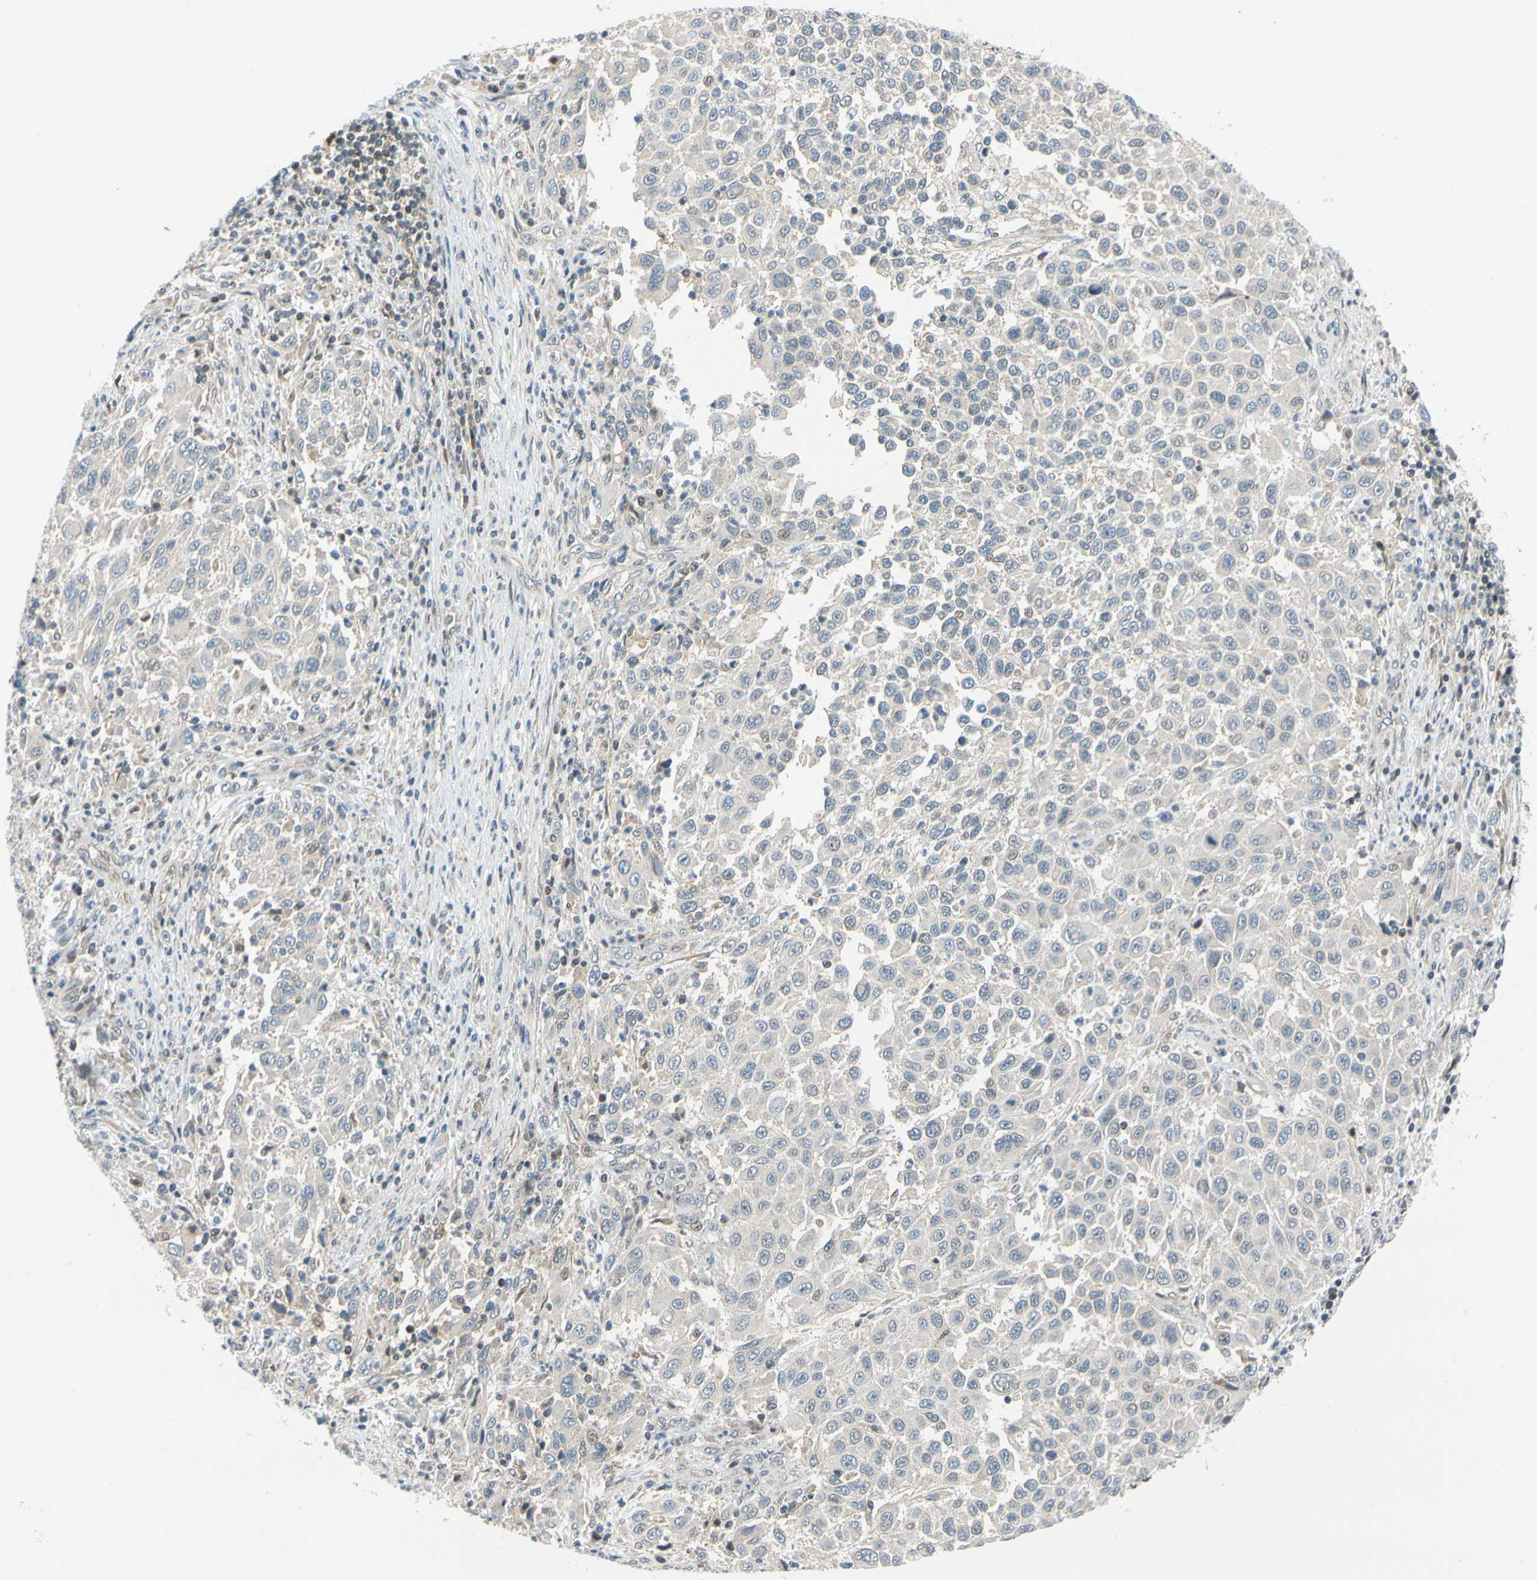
{"staining": {"intensity": "negative", "quantity": "none", "location": "none"}, "tissue": "melanoma", "cell_type": "Tumor cells", "image_type": "cancer", "snomed": [{"axis": "morphology", "description": "Malignant melanoma, Metastatic site"}, {"axis": "topography", "description": "Lymph node"}], "caption": "The immunohistochemistry photomicrograph has no significant positivity in tumor cells of melanoma tissue.", "gene": "MAPK9", "patient": {"sex": "male", "age": 61}}